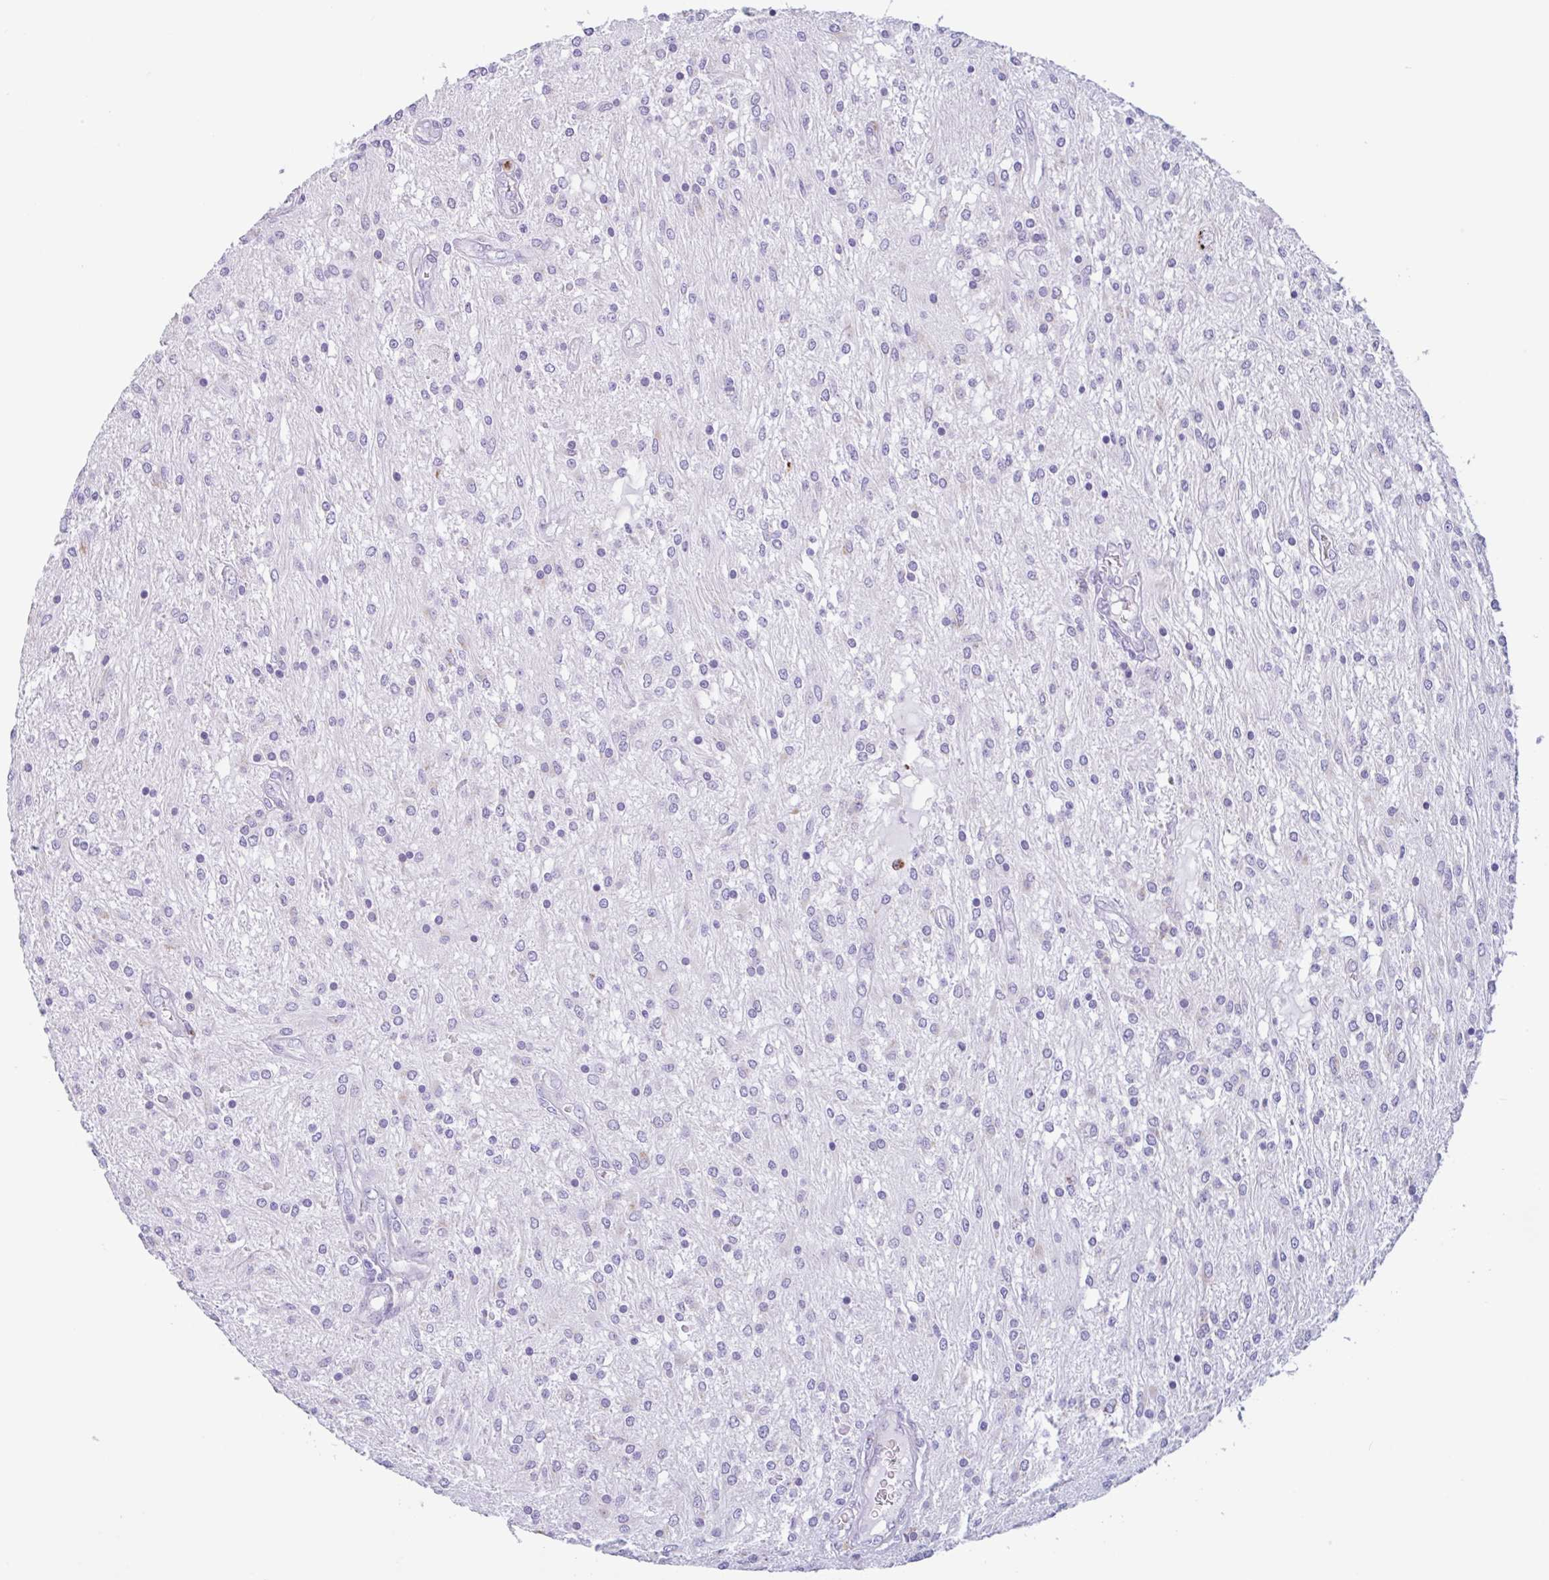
{"staining": {"intensity": "negative", "quantity": "none", "location": "none"}, "tissue": "glioma", "cell_type": "Tumor cells", "image_type": "cancer", "snomed": [{"axis": "morphology", "description": "Glioma, malignant, Low grade"}, {"axis": "topography", "description": "Cerebellum"}], "caption": "This is an immunohistochemistry (IHC) micrograph of glioma. There is no staining in tumor cells.", "gene": "DTWD2", "patient": {"sex": "female", "age": 14}}